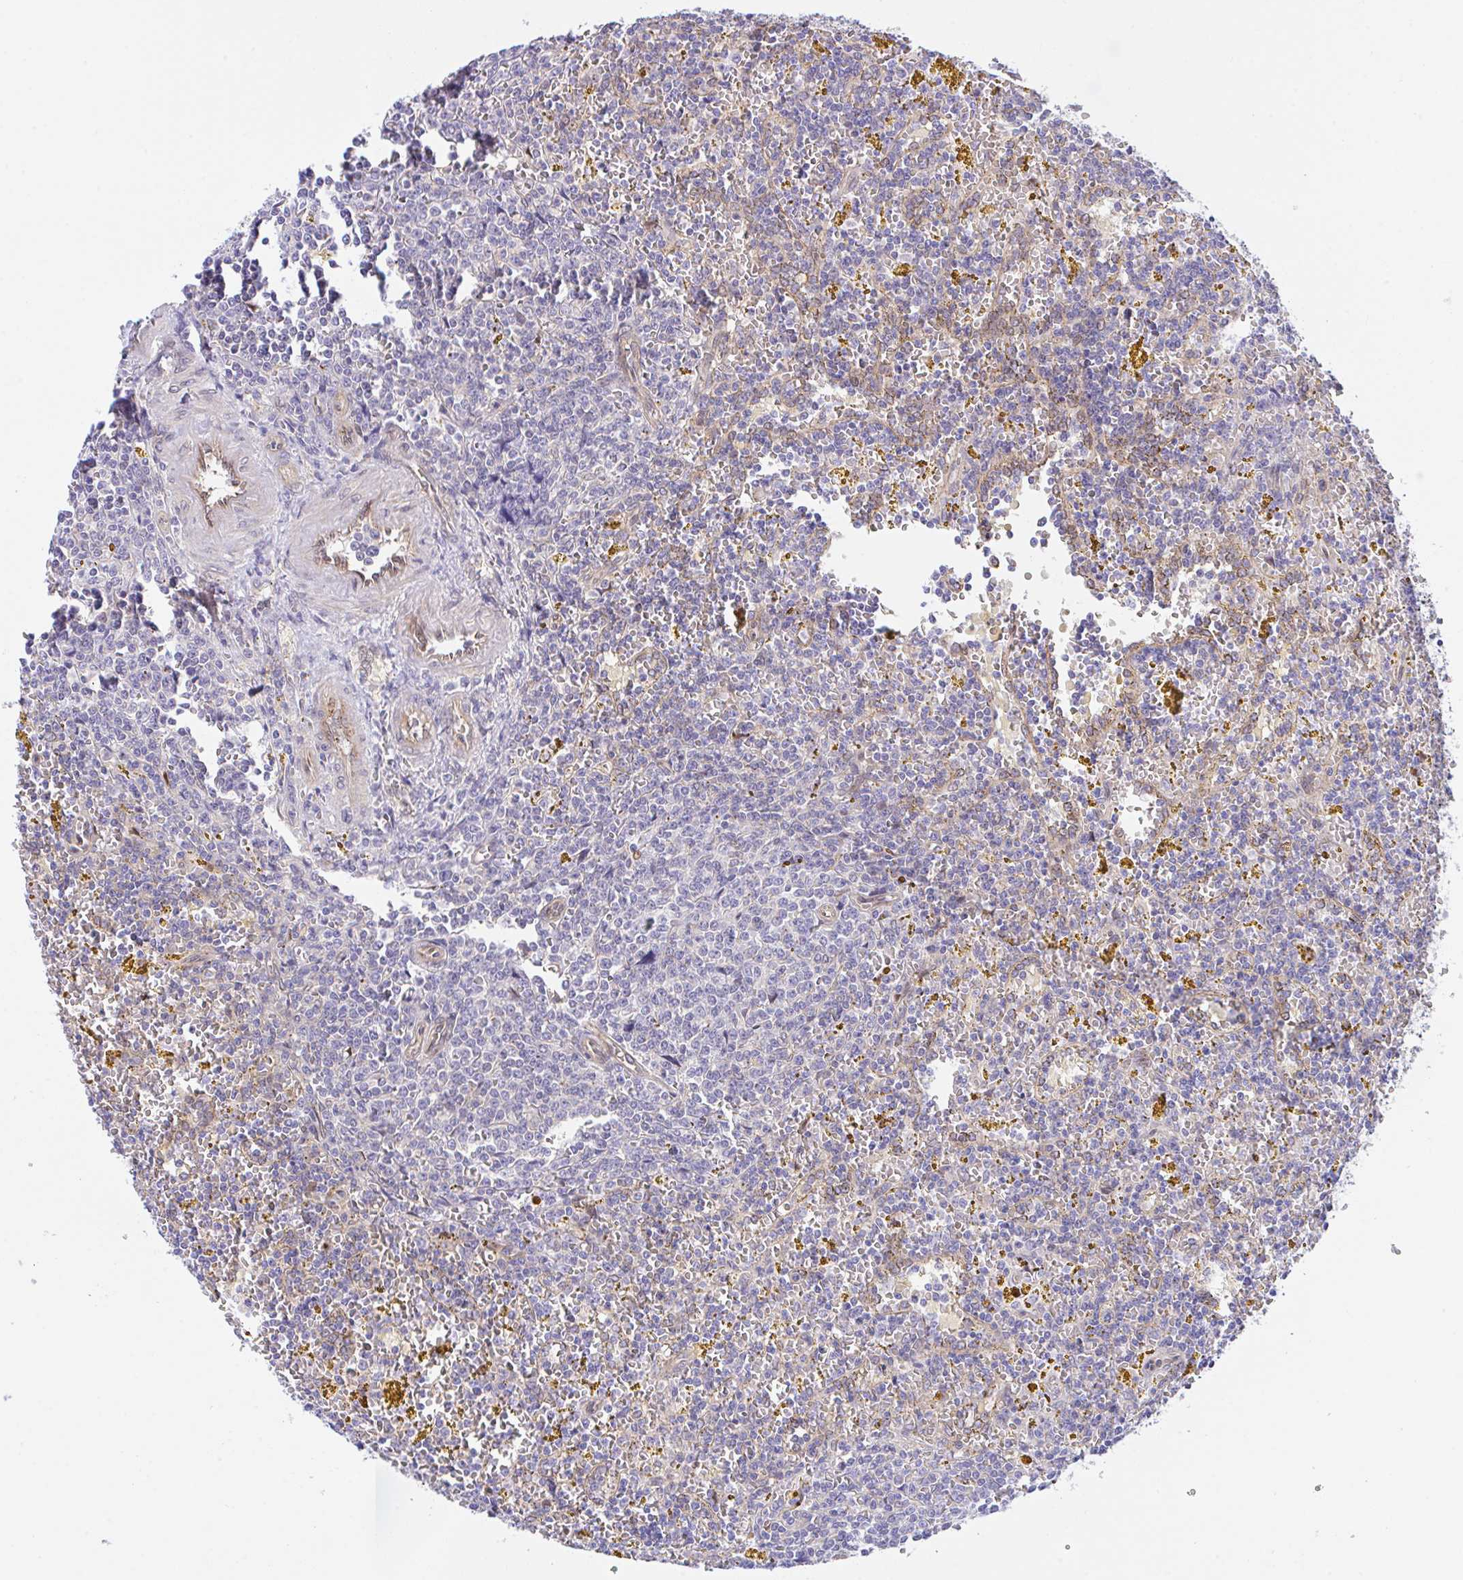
{"staining": {"intensity": "negative", "quantity": "none", "location": "none"}, "tissue": "lymphoma", "cell_type": "Tumor cells", "image_type": "cancer", "snomed": [{"axis": "morphology", "description": "Malignant lymphoma, non-Hodgkin's type, Low grade"}, {"axis": "topography", "description": "Spleen"}, {"axis": "topography", "description": "Lymph node"}], "caption": "Tumor cells show no significant staining in lymphoma.", "gene": "ZBED3", "patient": {"sex": "female", "age": 66}}